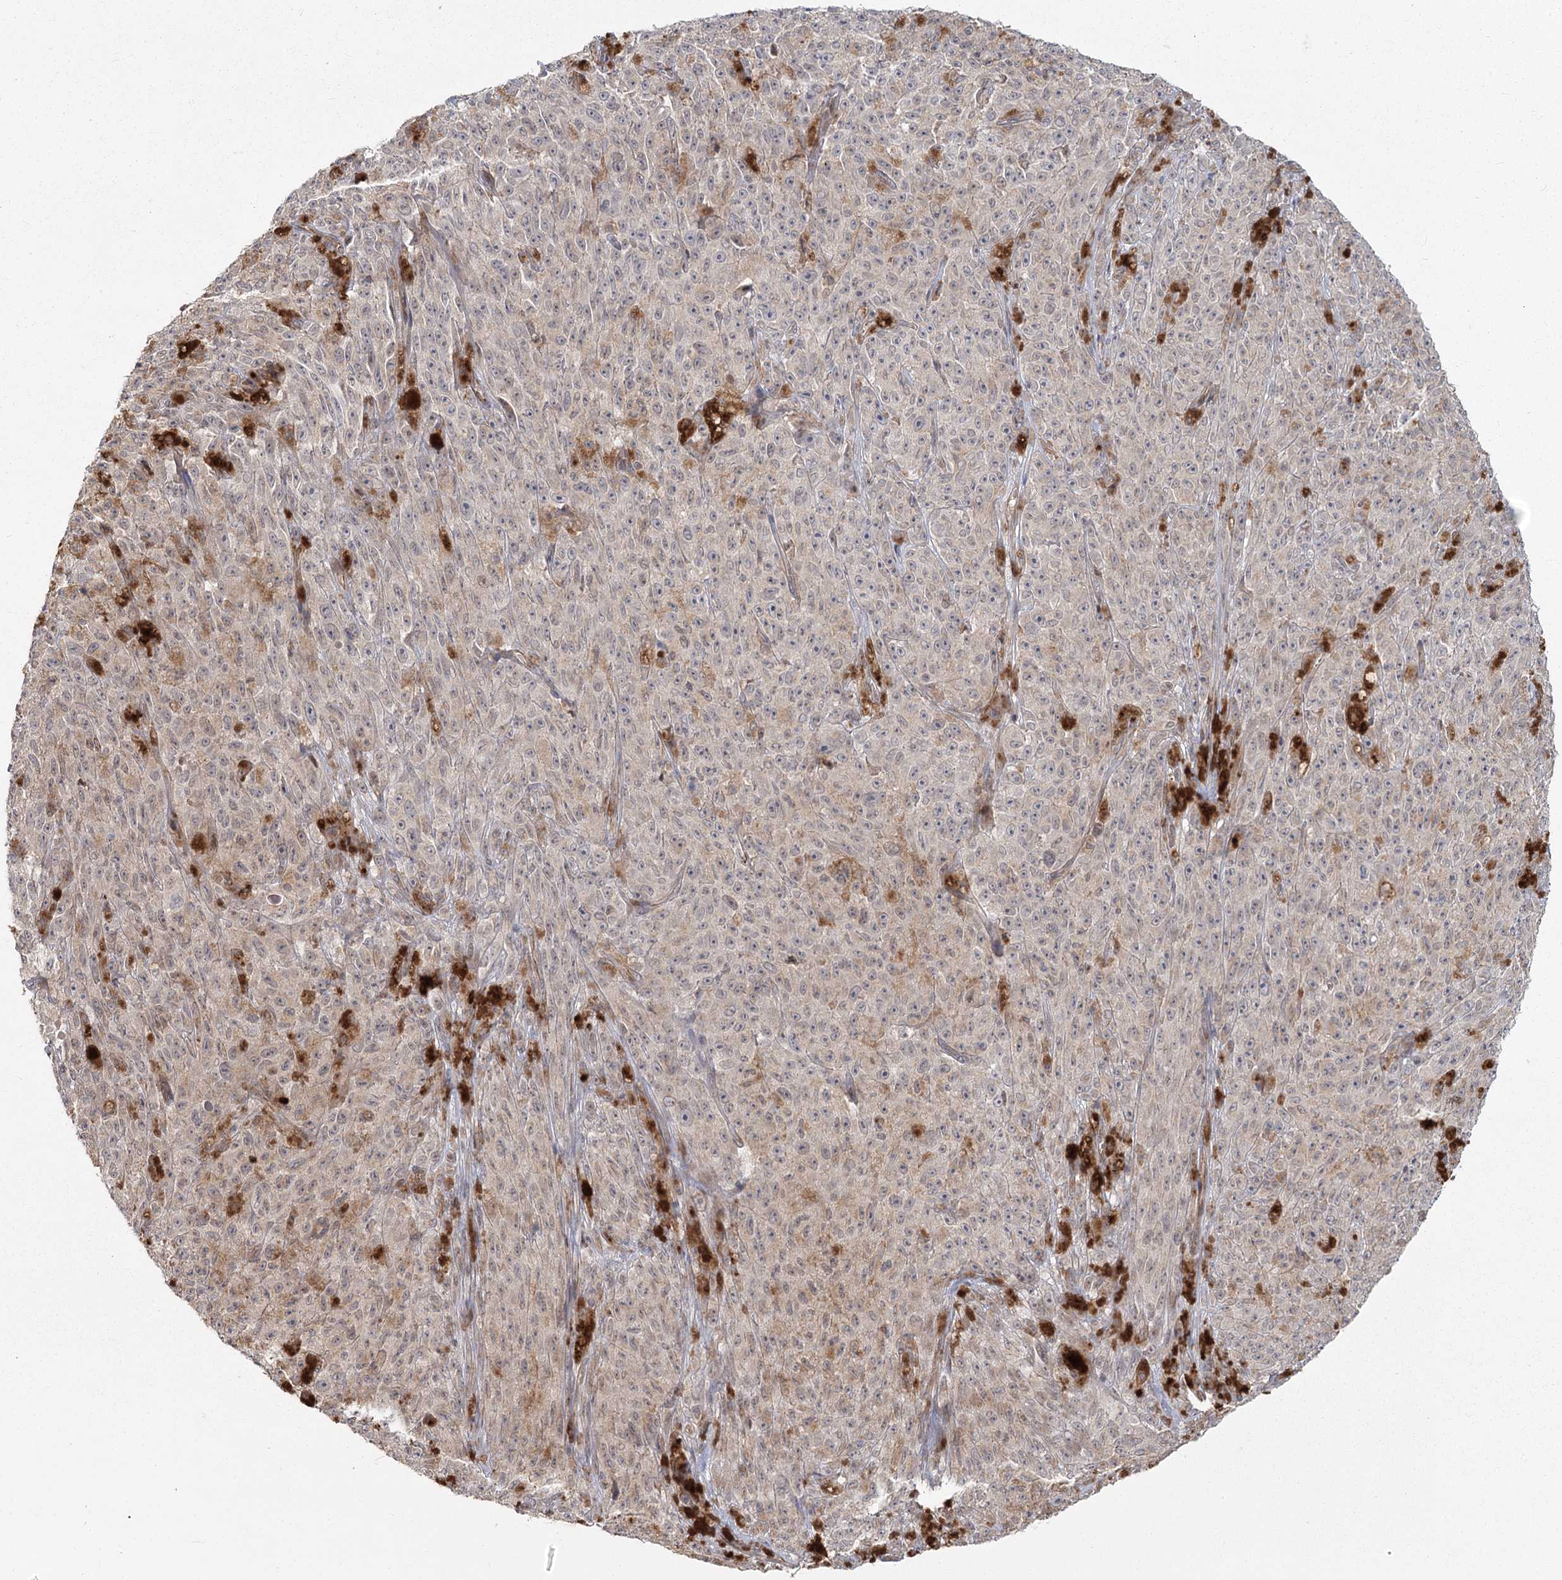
{"staining": {"intensity": "weak", "quantity": "<25%", "location": "cytoplasmic/membranous"}, "tissue": "melanoma", "cell_type": "Tumor cells", "image_type": "cancer", "snomed": [{"axis": "morphology", "description": "Malignant melanoma, NOS"}, {"axis": "topography", "description": "Skin"}], "caption": "This is an immunohistochemistry photomicrograph of human malignant melanoma. There is no positivity in tumor cells.", "gene": "AP2M1", "patient": {"sex": "female", "age": 82}}